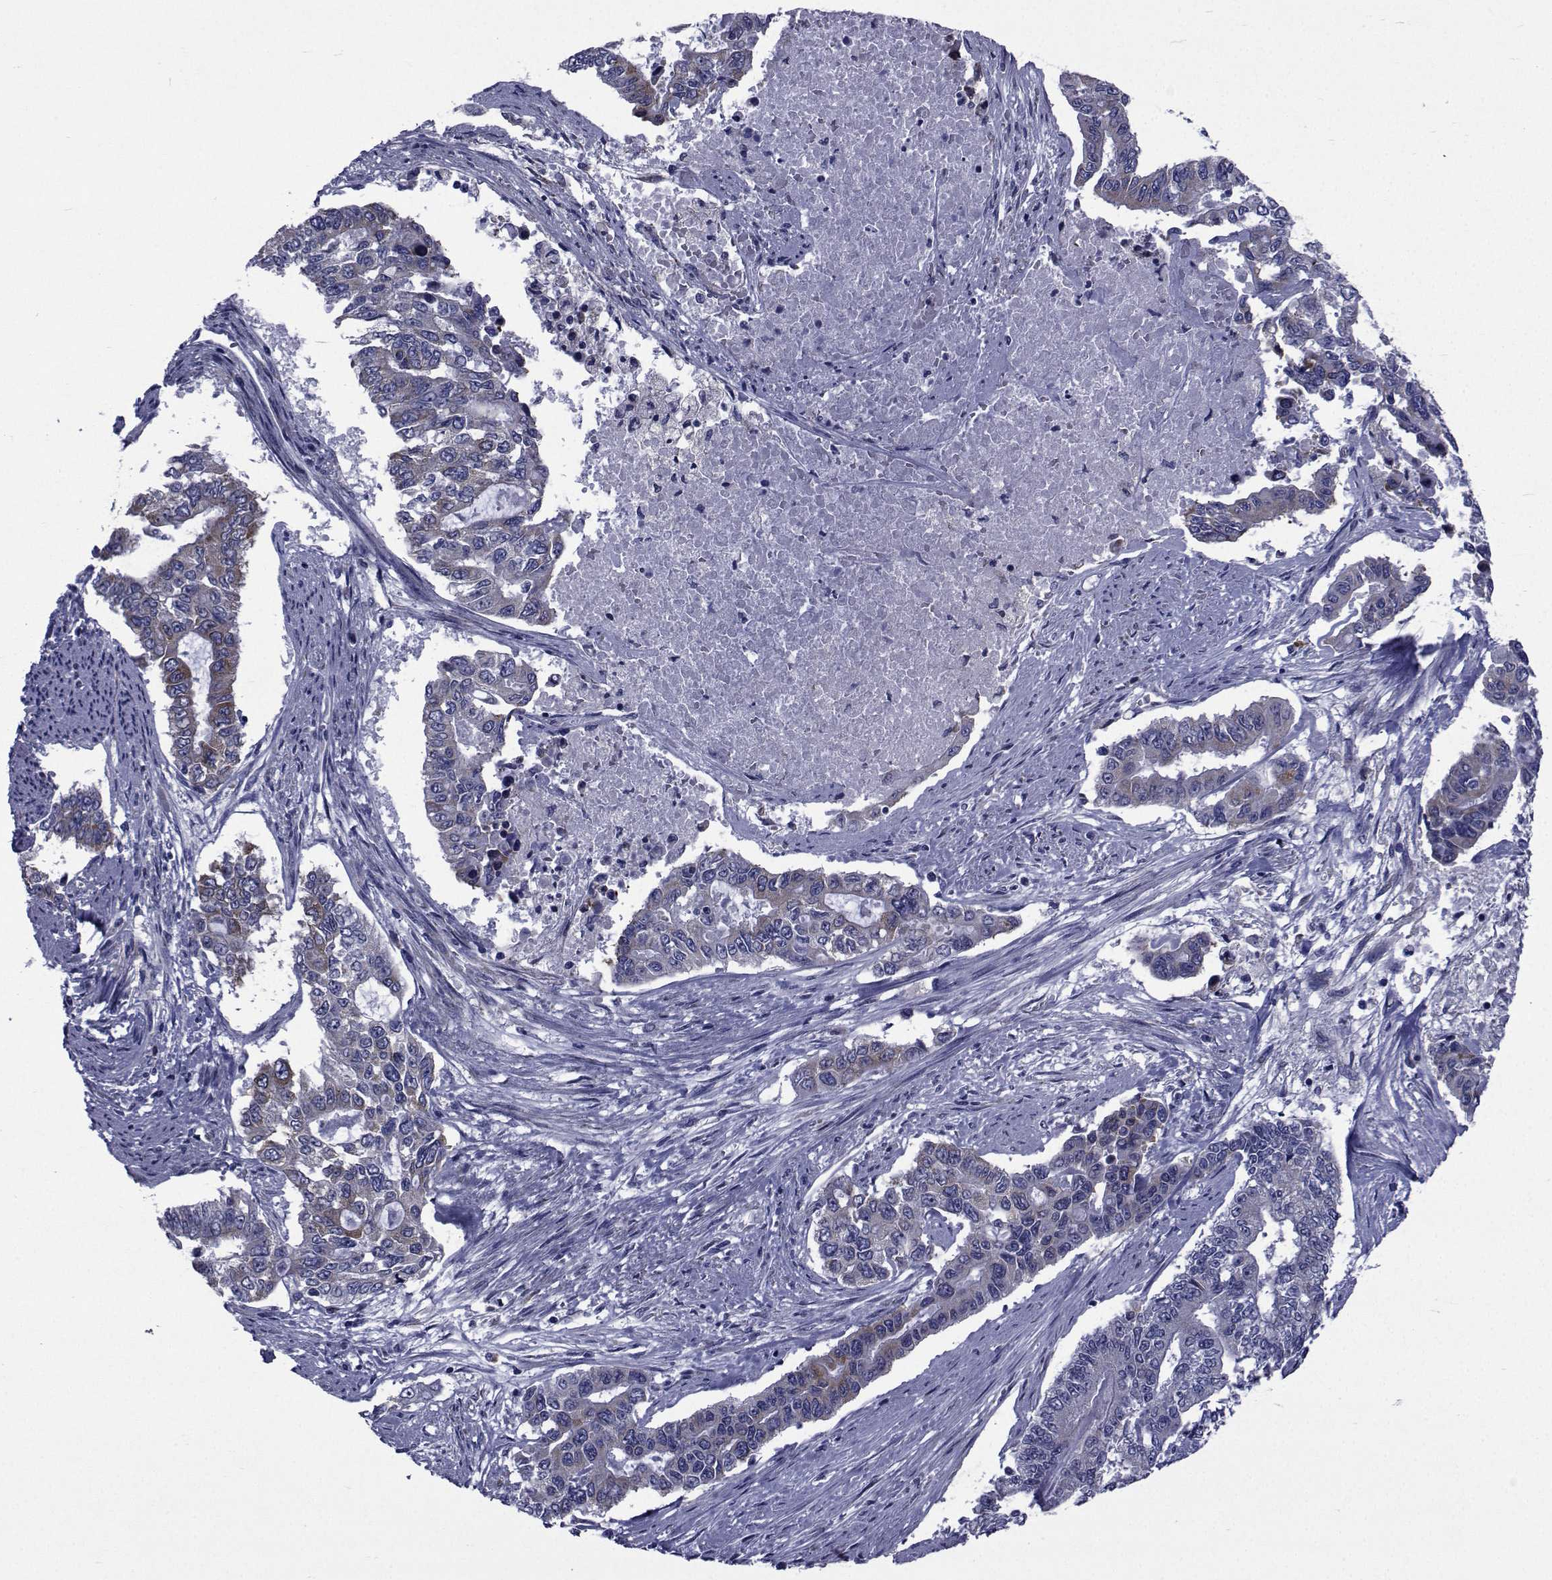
{"staining": {"intensity": "moderate", "quantity": "<25%", "location": "cytoplasmic/membranous"}, "tissue": "endometrial cancer", "cell_type": "Tumor cells", "image_type": "cancer", "snomed": [{"axis": "morphology", "description": "Adenocarcinoma, NOS"}, {"axis": "topography", "description": "Uterus"}], "caption": "The photomicrograph displays staining of adenocarcinoma (endometrial), revealing moderate cytoplasmic/membranous protein staining (brown color) within tumor cells. (DAB IHC, brown staining for protein, blue staining for nuclei).", "gene": "ROPN1", "patient": {"sex": "female", "age": 59}}